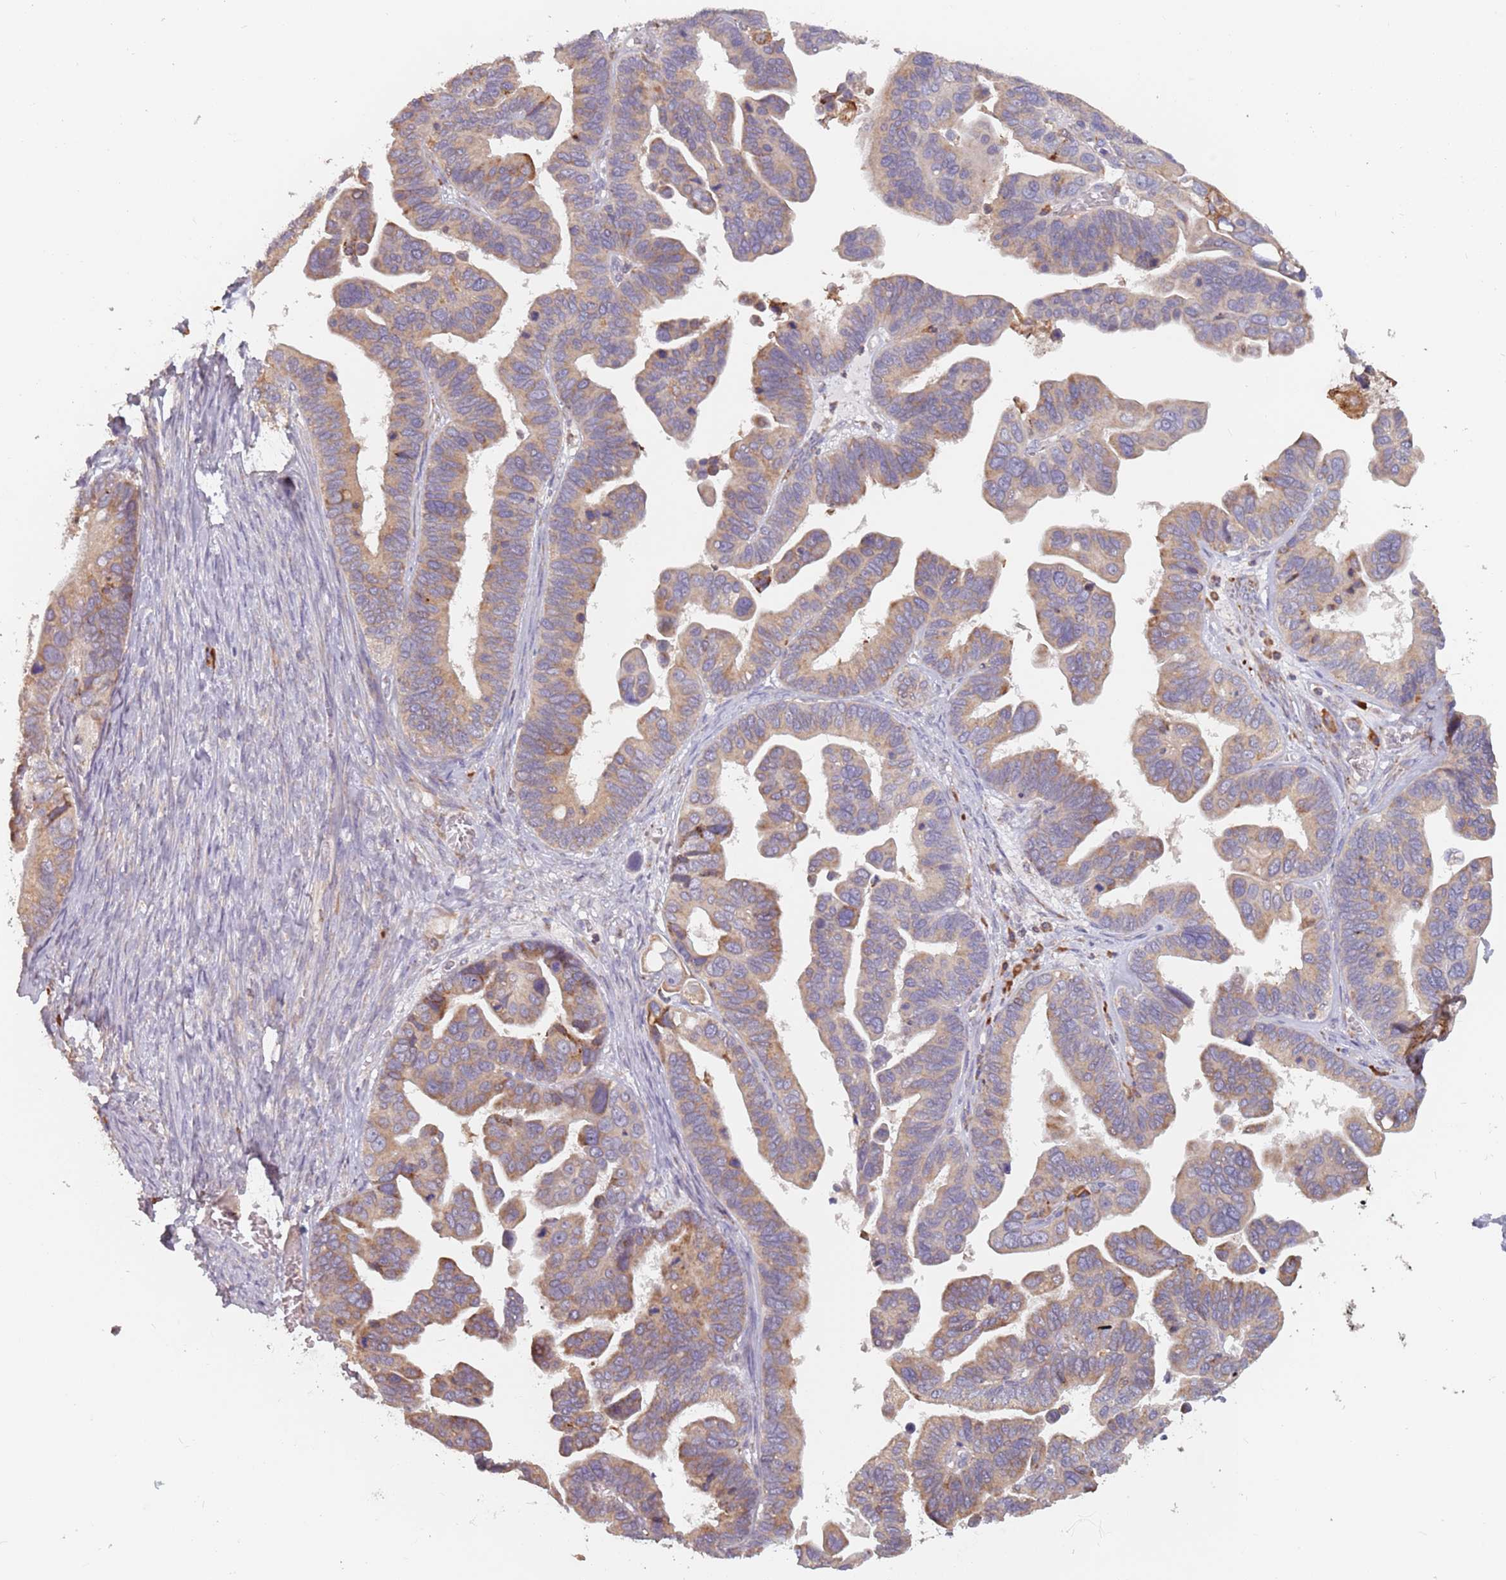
{"staining": {"intensity": "weak", "quantity": ">75%", "location": "cytoplasmic/membranous"}, "tissue": "ovarian cancer", "cell_type": "Tumor cells", "image_type": "cancer", "snomed": [{"axis": "morphology", "description": "Cystadenocarcinoma, serous, NOS"}, {"axis": "topography", "description": "Ovary"}], "caption": "Serous cystadenocarcinoma (ovarian) stained with DAB IHC reveals low levels of weak cytoplasmic/membranous staining in approximately >75% of tumor cells.", "gene": "RPS9", "patient": {"sex": "female", "age": 56}}